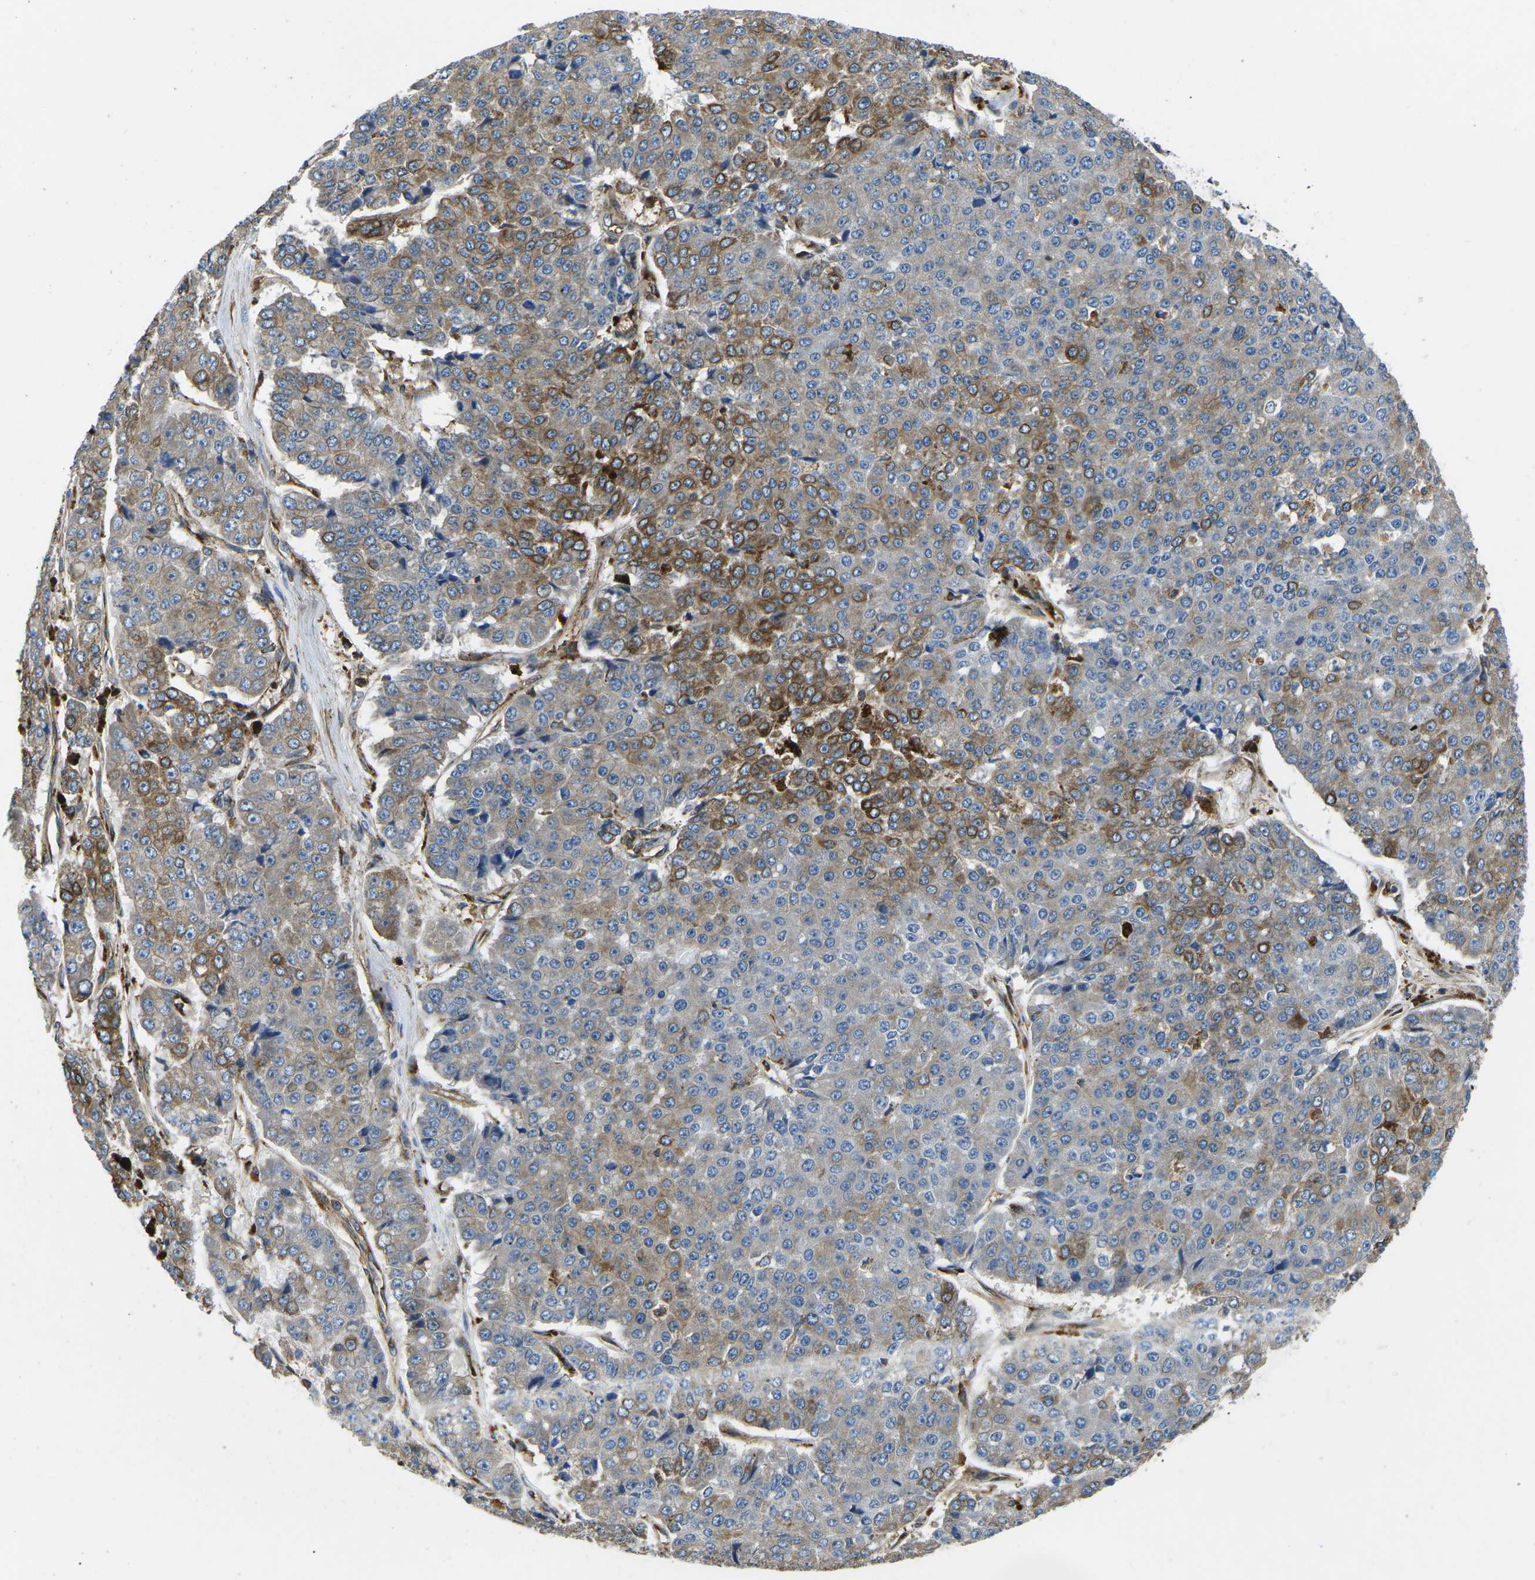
{"staining": {"intensity": "moderate", "quantity": "25%-75%", "location": "cytoplasmic/membranous"}, "tissue": "pancreatic cancer", "cell_type": "Tumor cells", "image_type": "cancer", "snomed": [{"axis": "morphology", "description": "Adenocarcinoma, NOS"}, {"axis": "topography", "description": "Pancreas"}], "caption": "Adenocarcinoma (pancreatic) was stained to show a protein in brown. There is medium levels of moderate cytoplasmic/membranous positivity in about 25%-75% of tumor cells.", "gene": "KCNJ15", "patient": {"sex": "male", "age": 50}}